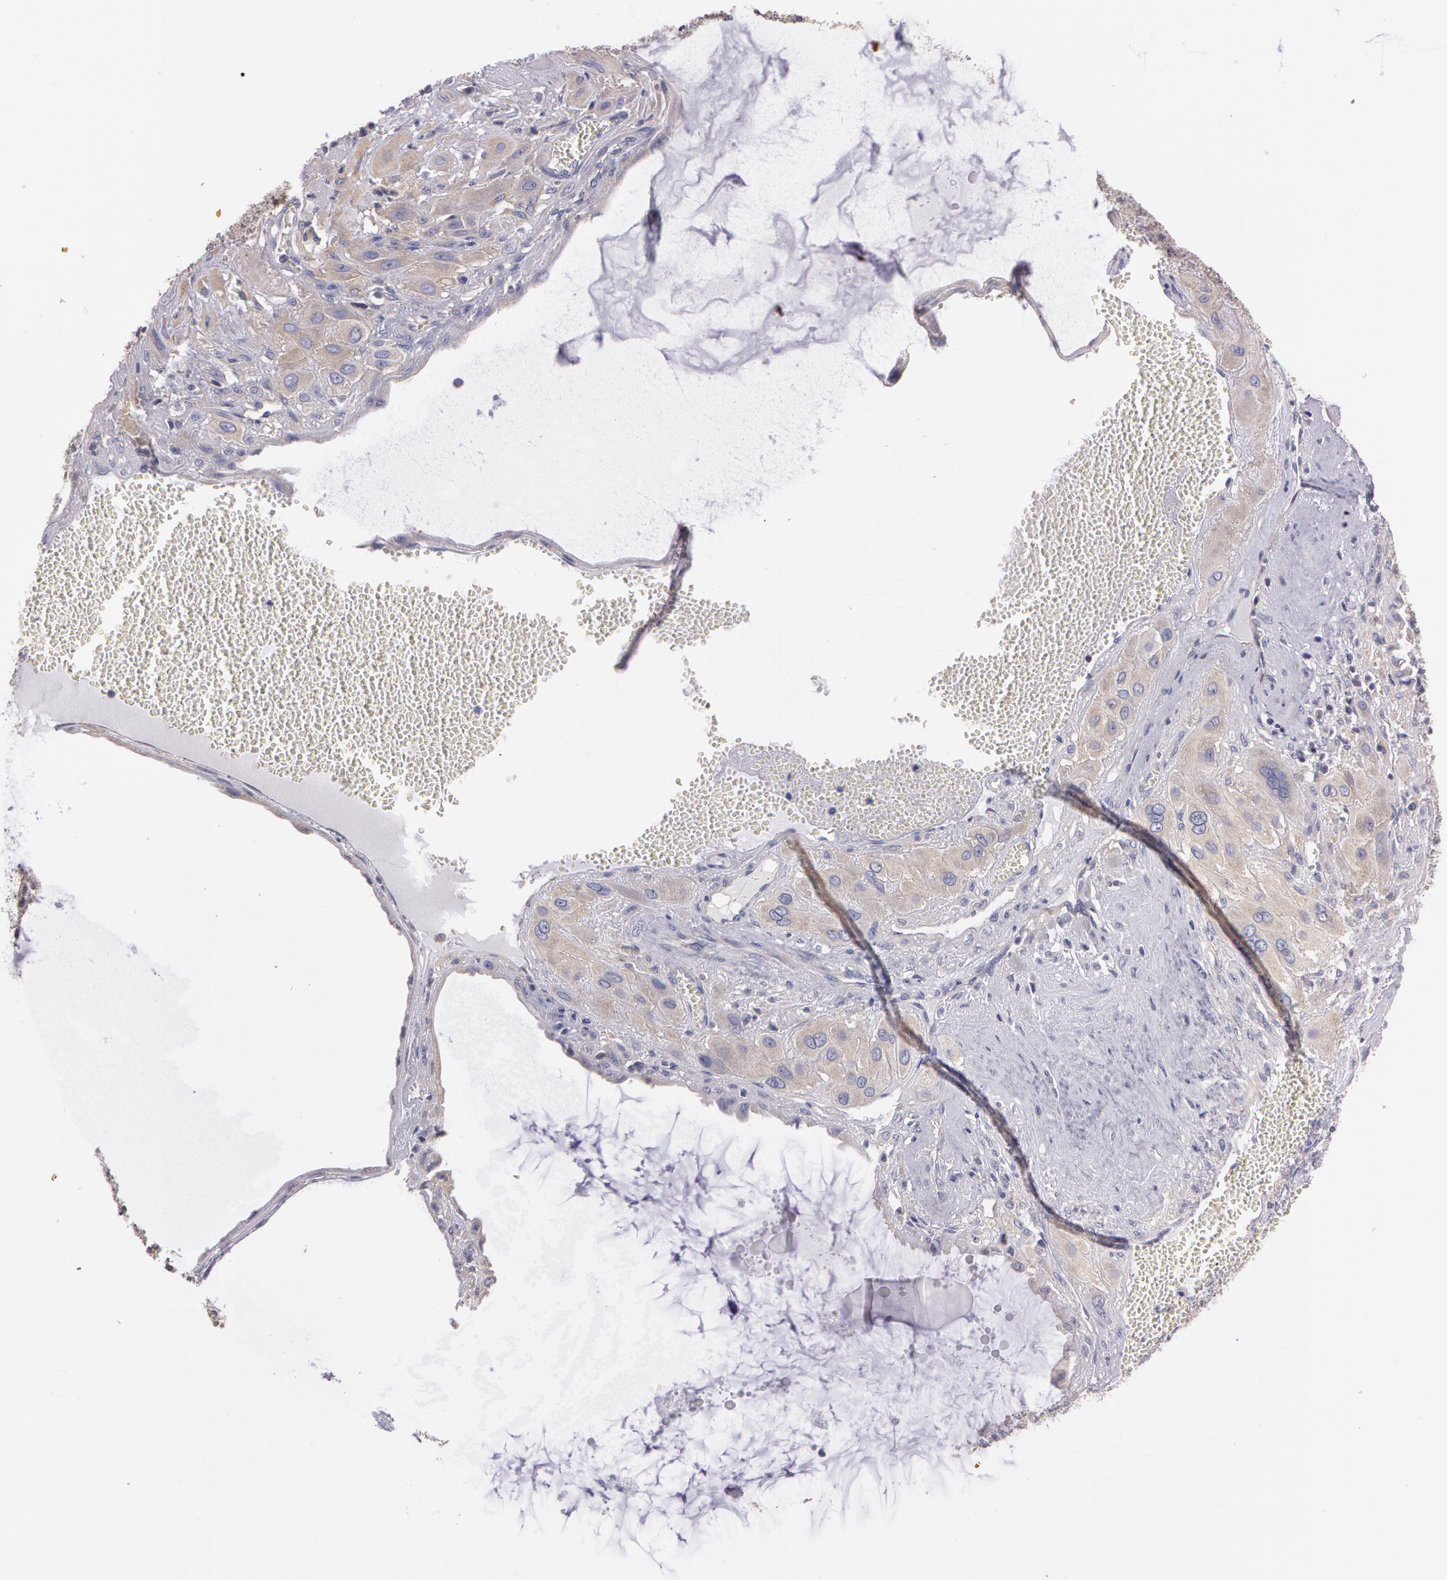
{"staining": {"intensity": "weak", "quantity": "25%-75%", "location": "cytoplasmic/membranous"}, "tissue": "cervical cancer", "cell_type": "Tumor cells", "image_type": "cancer", "snomed": [{"axis": "morphology", "description": "Squamous cell carcinoma, NOS"}, {"axis": "topography", "description": "Cervix"}], "caption": "Tumor cells display low levels of weak cytoplasmic/membranous expression in about 25%-75% of cells in human cervical cancer. (DAB (3,3'-diaminobenzidine) IHC with brightfield microscopy, high magnification).", "gene": "NEK9", "patient": {"sex": "female", "age": 34}}